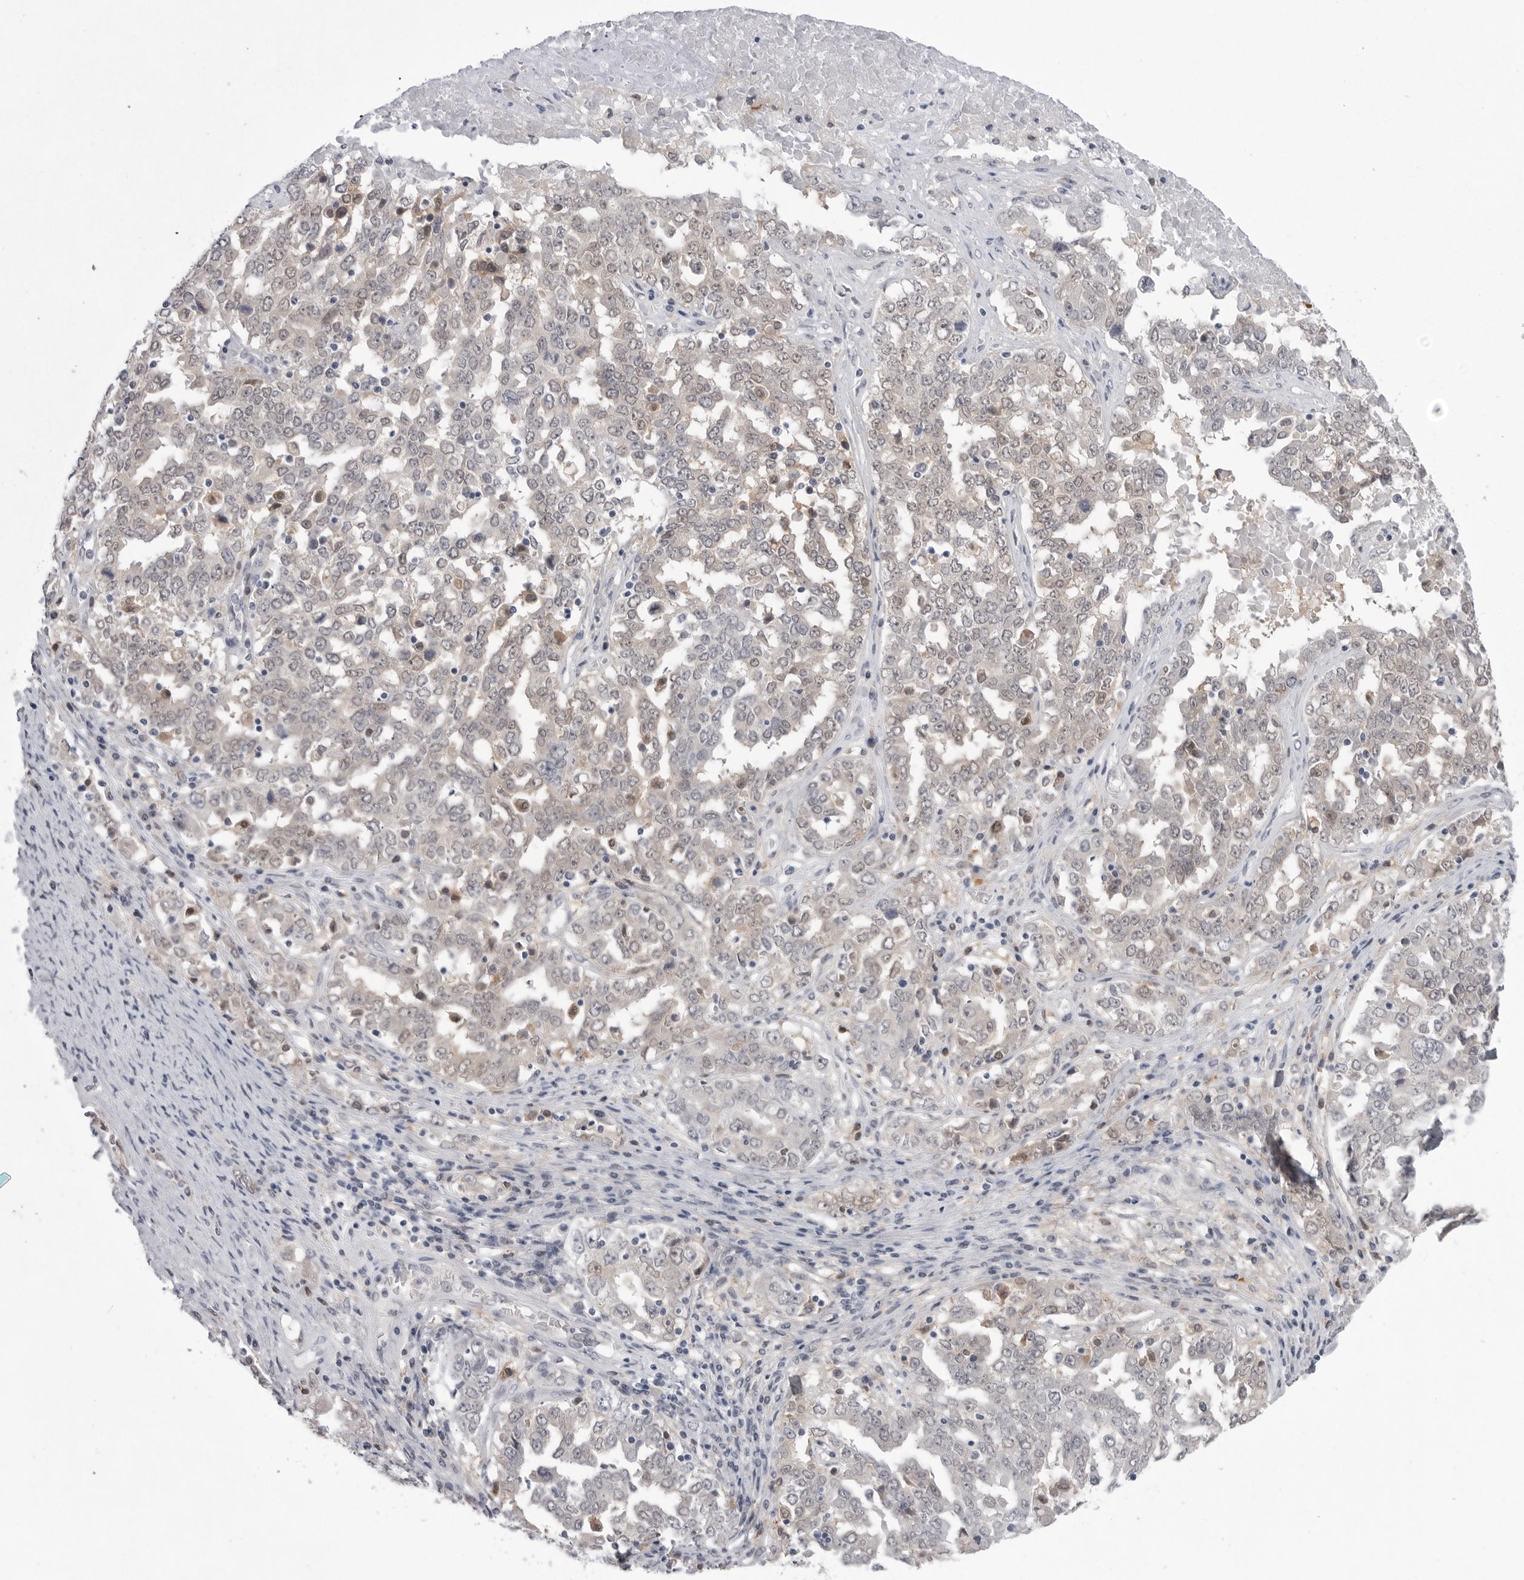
{"staining": {"intensity": "weak", "quantity": "25%-75%", "location": "cytoplasmic/membranous,nuclear"}, "tissue": "ovarian cancer", "cell_type": "Tumor cells", "image_type": "cancer", "snomed": [{"axis": "morphology", "description": "Carcinoma, endometroid"}, {"axis": "topography", "description": "Ovary"}], "caption": "A brown stain shows weak cytoplasmic/membranous and nuclear staining of a protein in endometroid carcinoma (ovarian) tumor cells. Ihc stains the protein of interest in brown and the nuclei are stained blue.", "gene": "PNPO", "patient": {"sex": "female", "age": 62}}